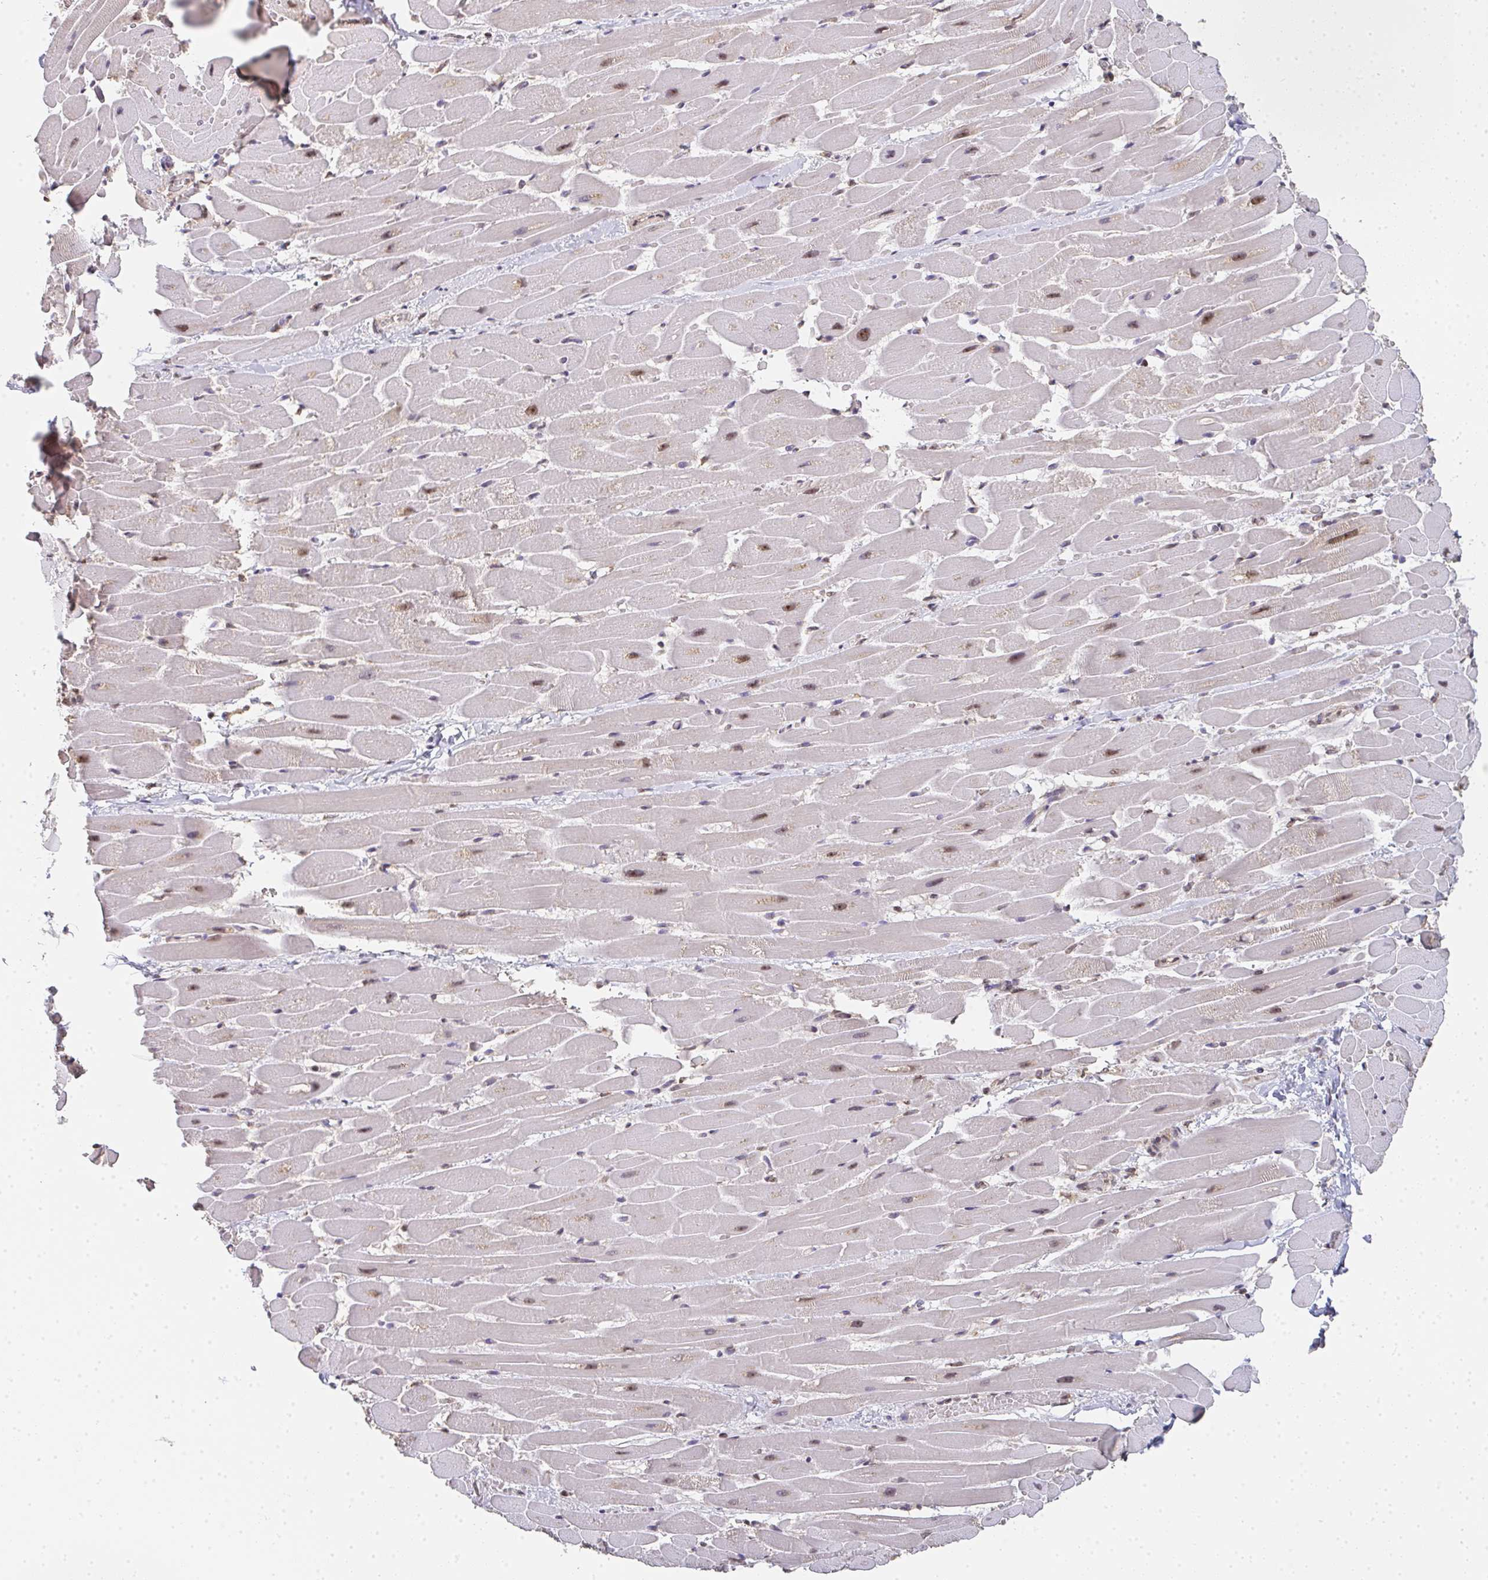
{"staining": {"intensity": "moderate", "quantity": ">75%", "location": "nuclear"}, "tissue": "heart muscle", "cell_type": "Cardiomyocytes", "image_type": "normal", "snomed": [{"axis": "morphology", "description": "Normal tissue, NOS"}, {"axis": "topography", "description": "Heart"}], "caption": "Immunohistochemistry (IHC) histopathology image of normal heart muscle: human heart muscle stained using immunohistochemistry (IHC) exhibits medium levels of moderate protein expression localized specifically in the nuclear of cardiomyocytes, appearing as a nuclear brown color.", "gene": "DKC1", "patient": {"sex": "male", "age": 37}}